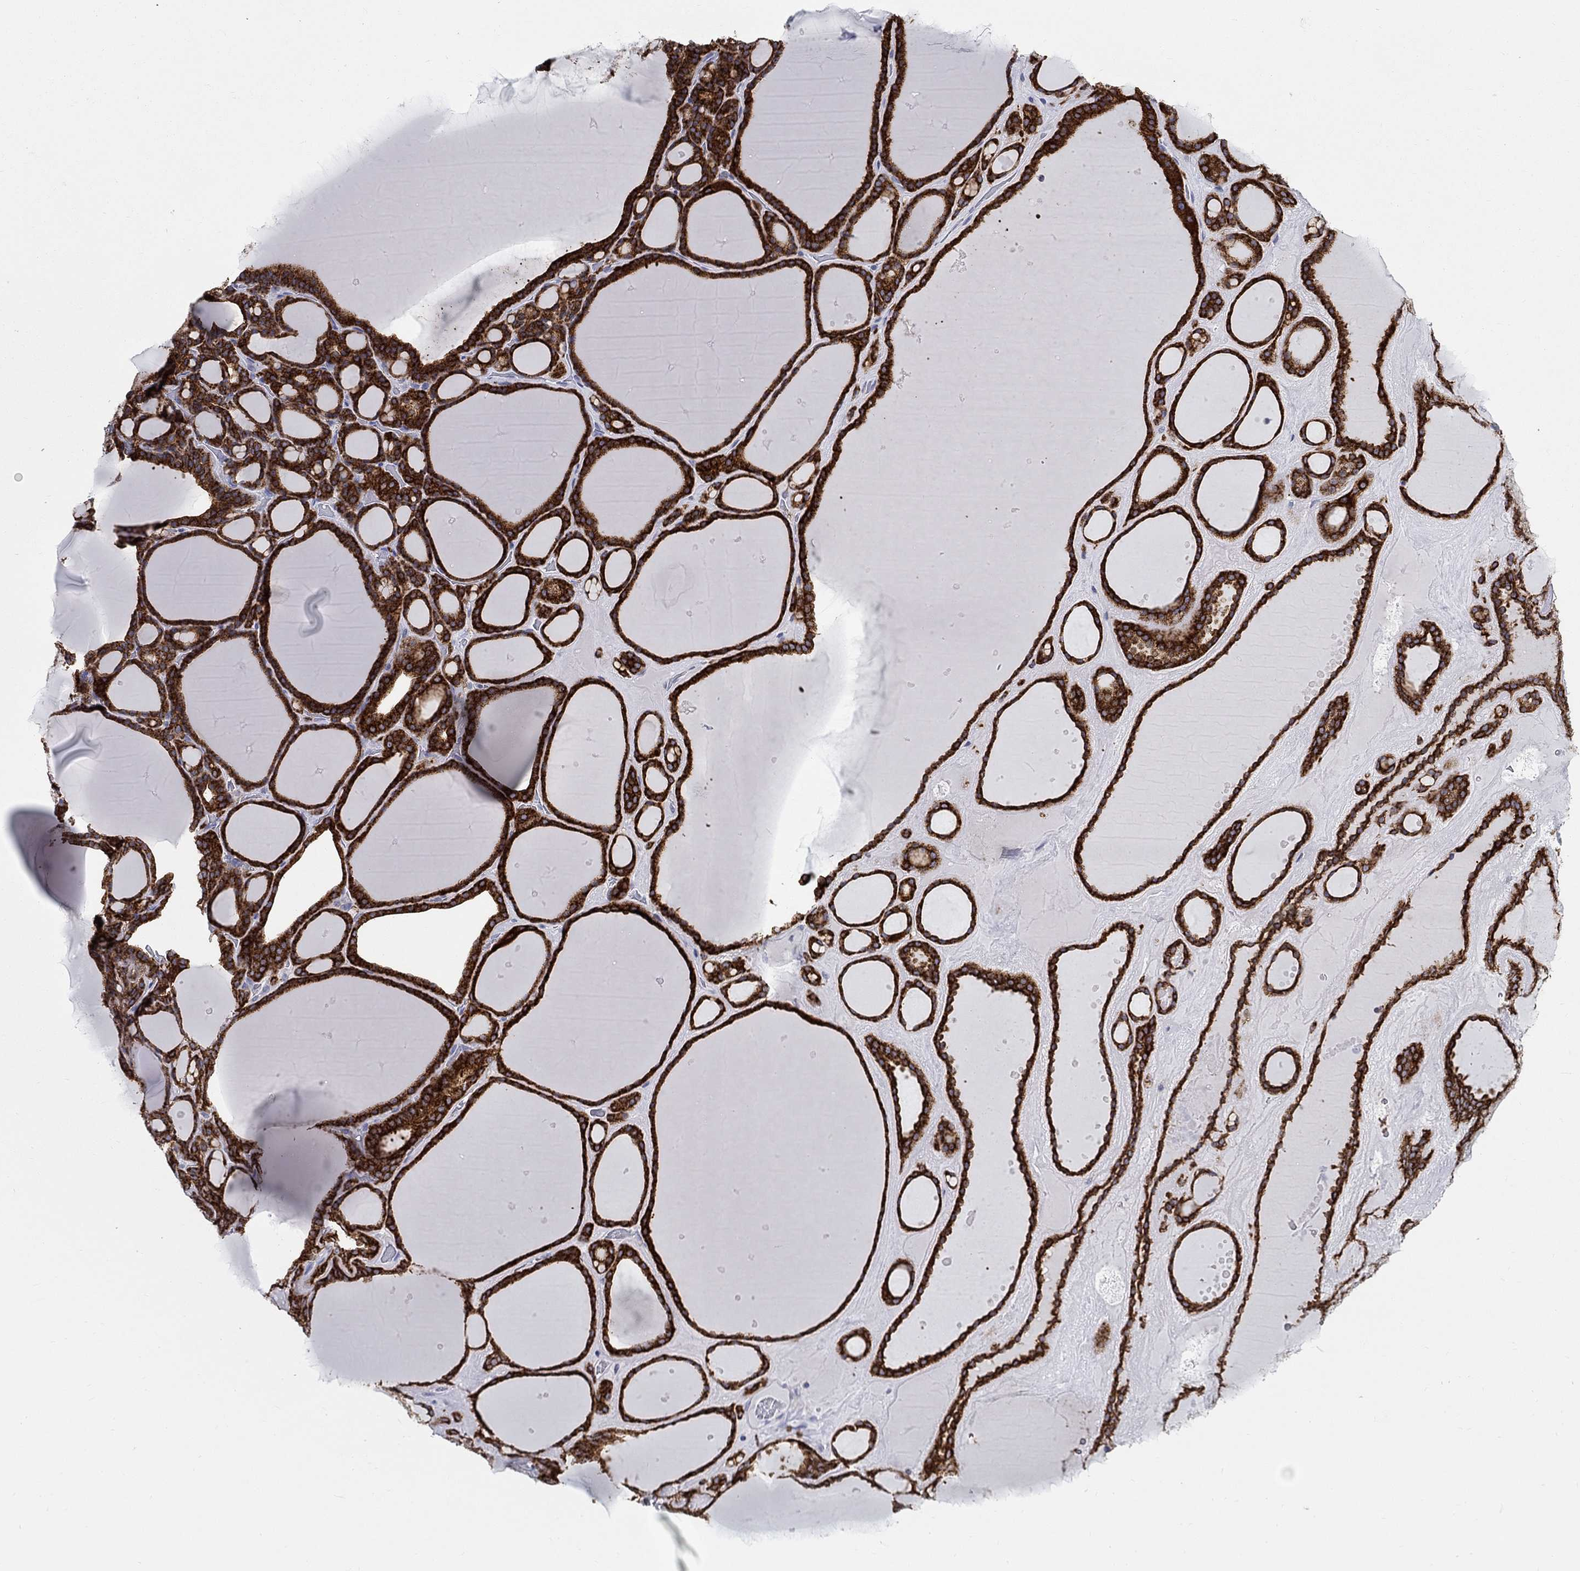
{"staining": {"intensity": "strong", "quantity": ">75%", "location": "cytoplasmic/membranous"}, "tissue": "thyroid gland", "cell_type": "Glandular cells", "image_type": "normal", "snomed": [{"axis": "morphology", "description": "Normal tissue, NOS"}, {"axis": "topography", "description": "Thyroid gland"}], "caption": "The micrograph shows staining of unremarkable thyroid gland, revealing strong cytoplasmic/membranous protein staining (brown color) within glandular cells. The protein of interest is stained brown, and the nuclei are stained in blue (DAB (3,3'-diaminobenzidine) IHC with brightfield microscopy, high magnification).", "gene": "RAP1GAP", "patient": {"sex": "male", "age": 63}}